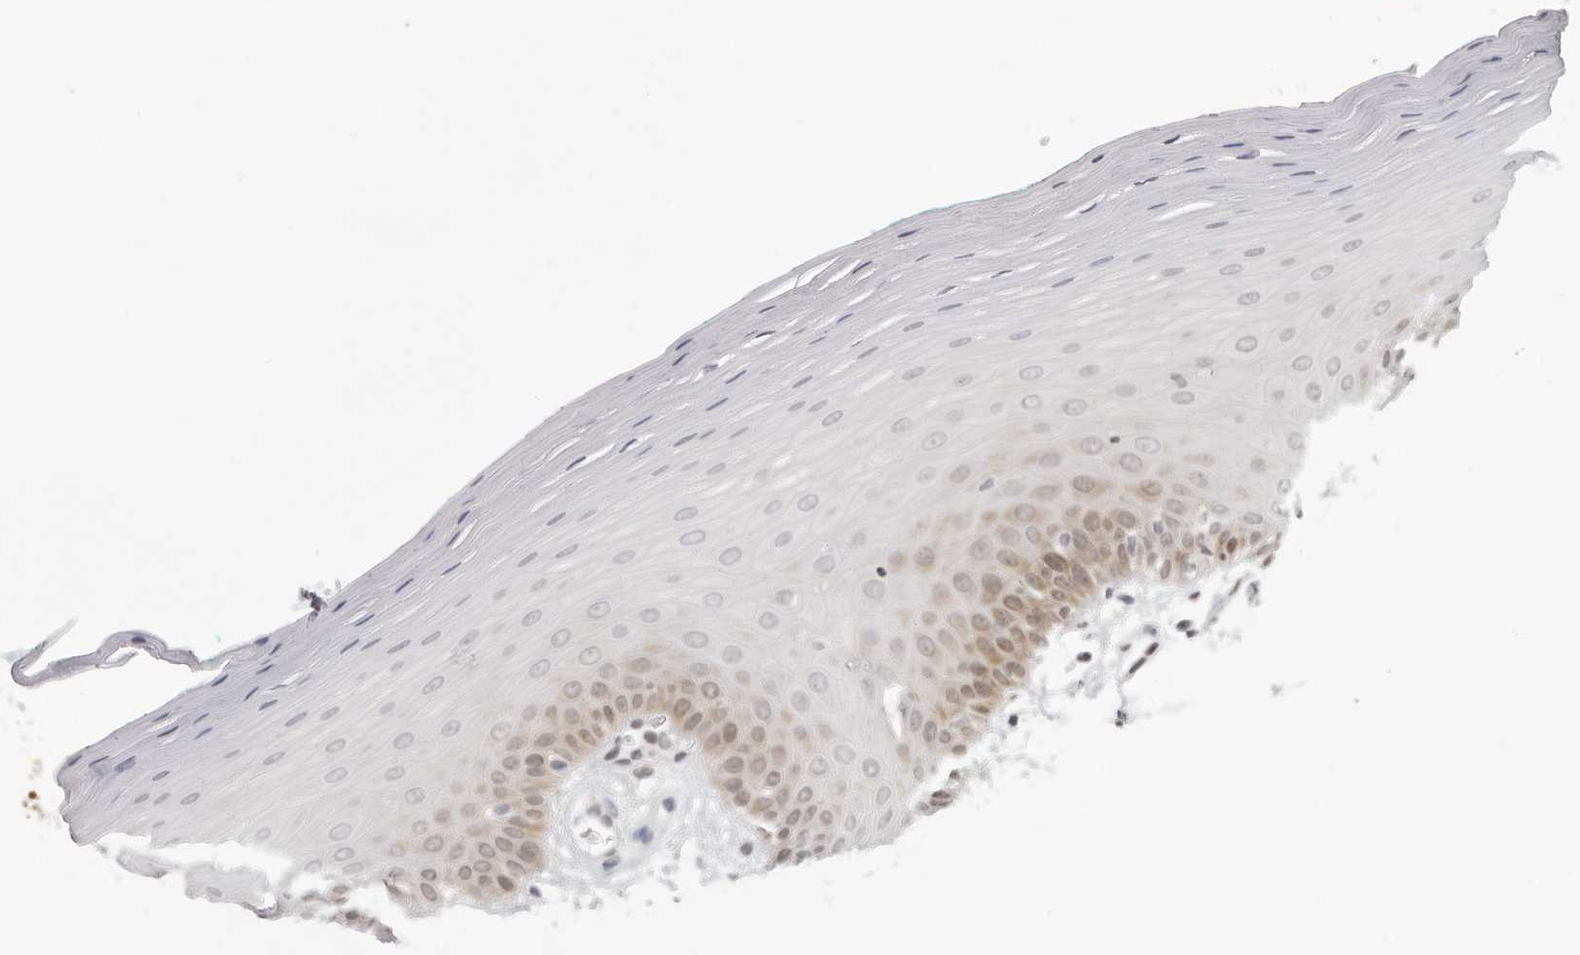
{"staining": {"intensity": "moderate", "quantity": "<25%", "location": "cytoplasmic/membranous"}, "tissue": "oral mucosa", "cell_type": "Squamous epithelial cells", "image_type": "normal", "snomed": [{"axis": "morphology", "description": "Normal tissue, NOS"}, {"axis": "topography", "description": "Skeletal muscle"}, {"axis": "topography", "description": "Oral tissue"}], "caption": "Brown immunohistochemical staining in normal oral mucosa displays moderate cytoplasmic/membranous expression in about <25% of squamous epithelial cells. (DAB (3,3'-diaminobenzidine) = brown stain, brightfield microscopy at high magnification).", "gene": "CASP7", "patient": {"sex": "male", "age": 58}}